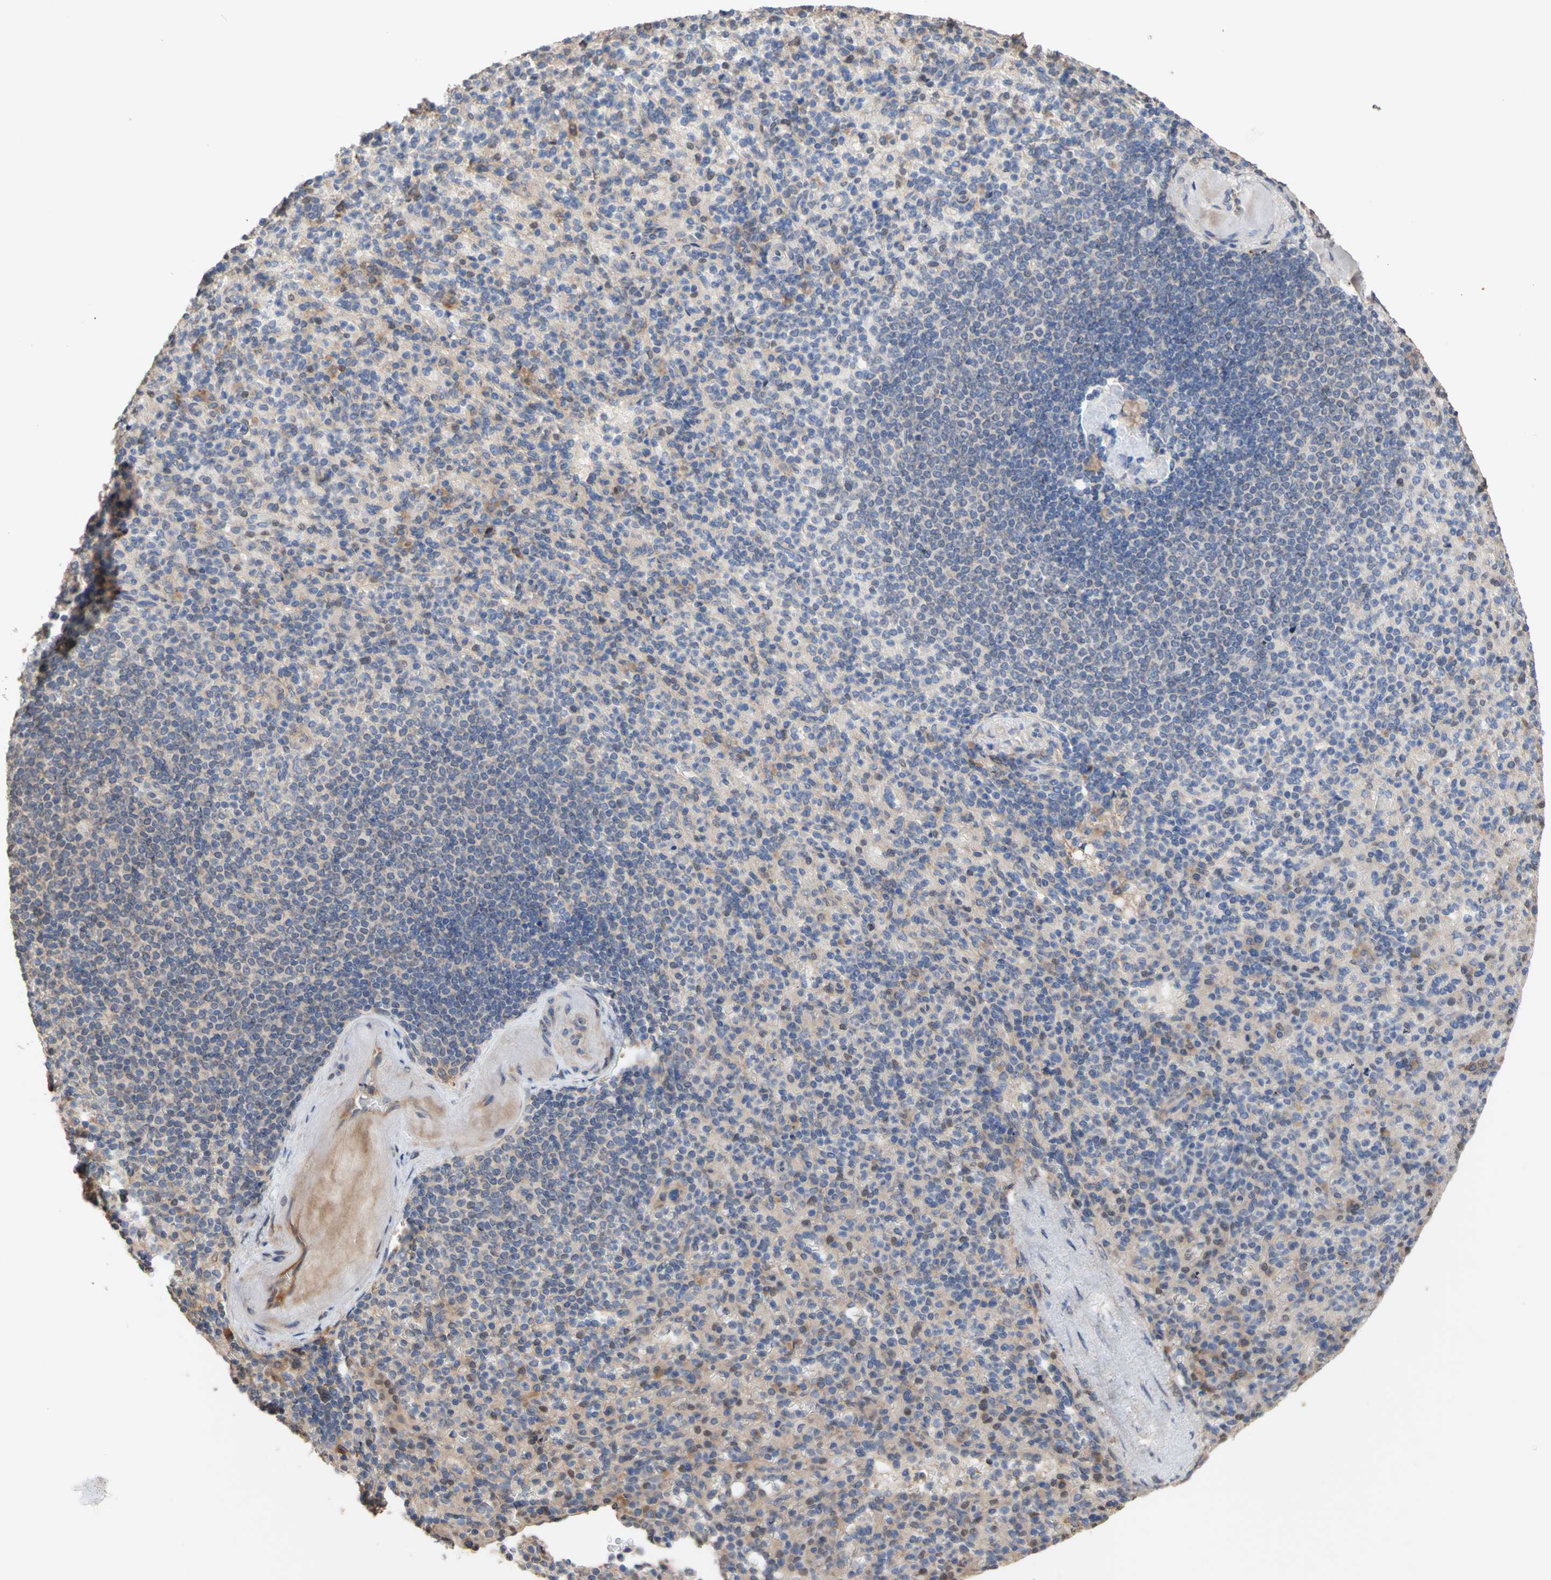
{"staining": {"intensity": "weak", "quantity": "<25%", "location": "cytoplasmic/membranous"}, "tissue": "spleen", "cell_type": "Cells in red pulp", "image_type": "normal", "snomed": [{"axis": "morphology", "description": "Normal tissue, NOS"}, {"axis": "topography", "description": "Spleen"}], "caption": "IHC of normal spleen exhibits no positivity in cells in red pulp.", "gene": "NECTIN3", "patient": {"sex": "female", "age": 74}}